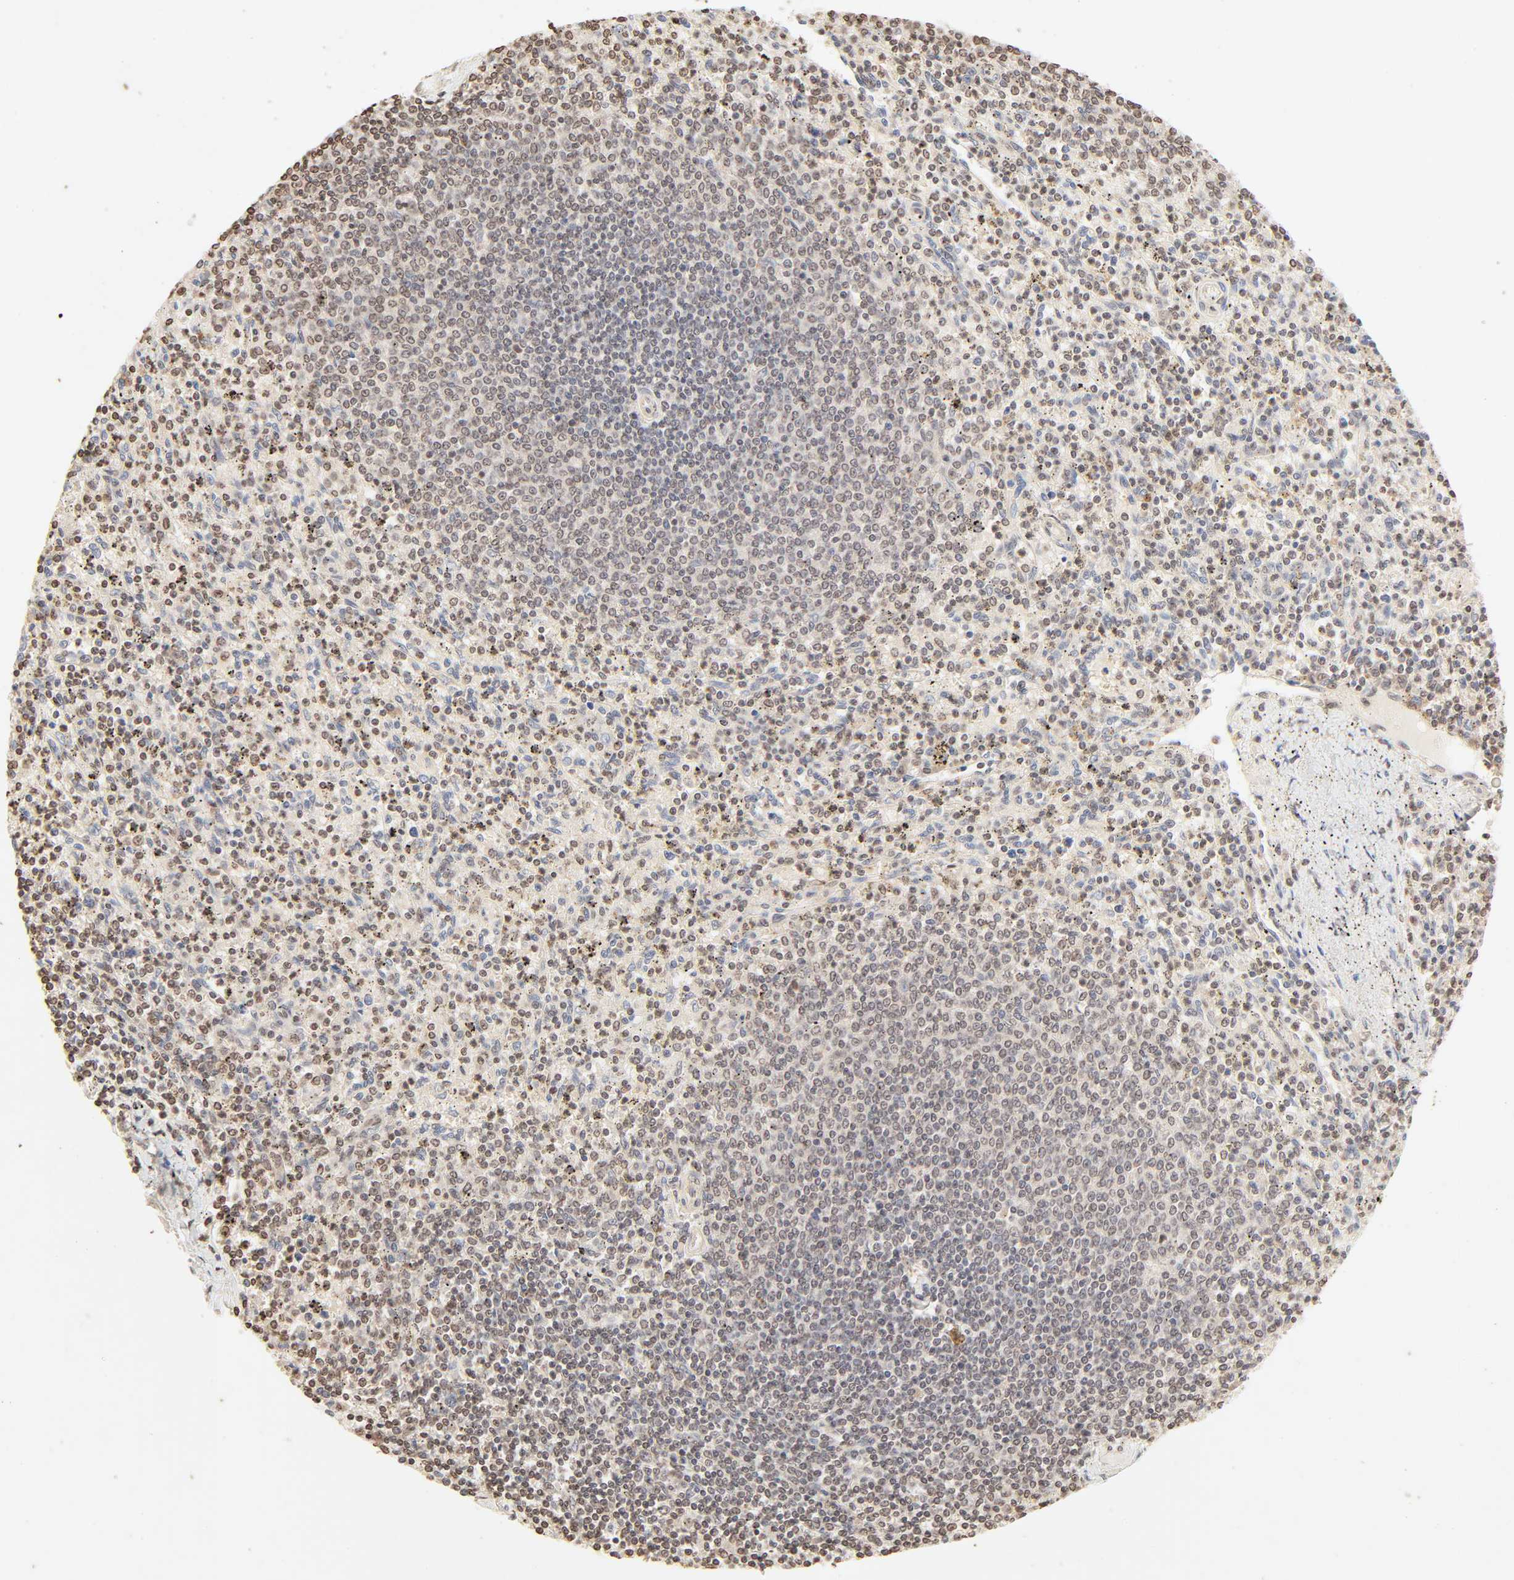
{"staining": {"intensity": "moderate", "quantity": ">75%", "location": "cytoplasmic/membranous,nuclear"}, "tissue": "spleen", "cell_type": "Cells in red pulp", "image_type": "normal", "snomed": [{"axis": "morphology", "description": "Normal tissue, NOS"}, {"axis": "topography", "description": "Spleen"}], "caption": "Immunohistochemical staining of benign spleen demonstrates moderate cytoplasmic/membranous,nuclear protein positivity in approximately >75% of cells in red pulp. (DAB IHC with brightfield microscopy, high magnification).", "gene": "TBL1X", "patient": {"sex": "male", "age": 72}}